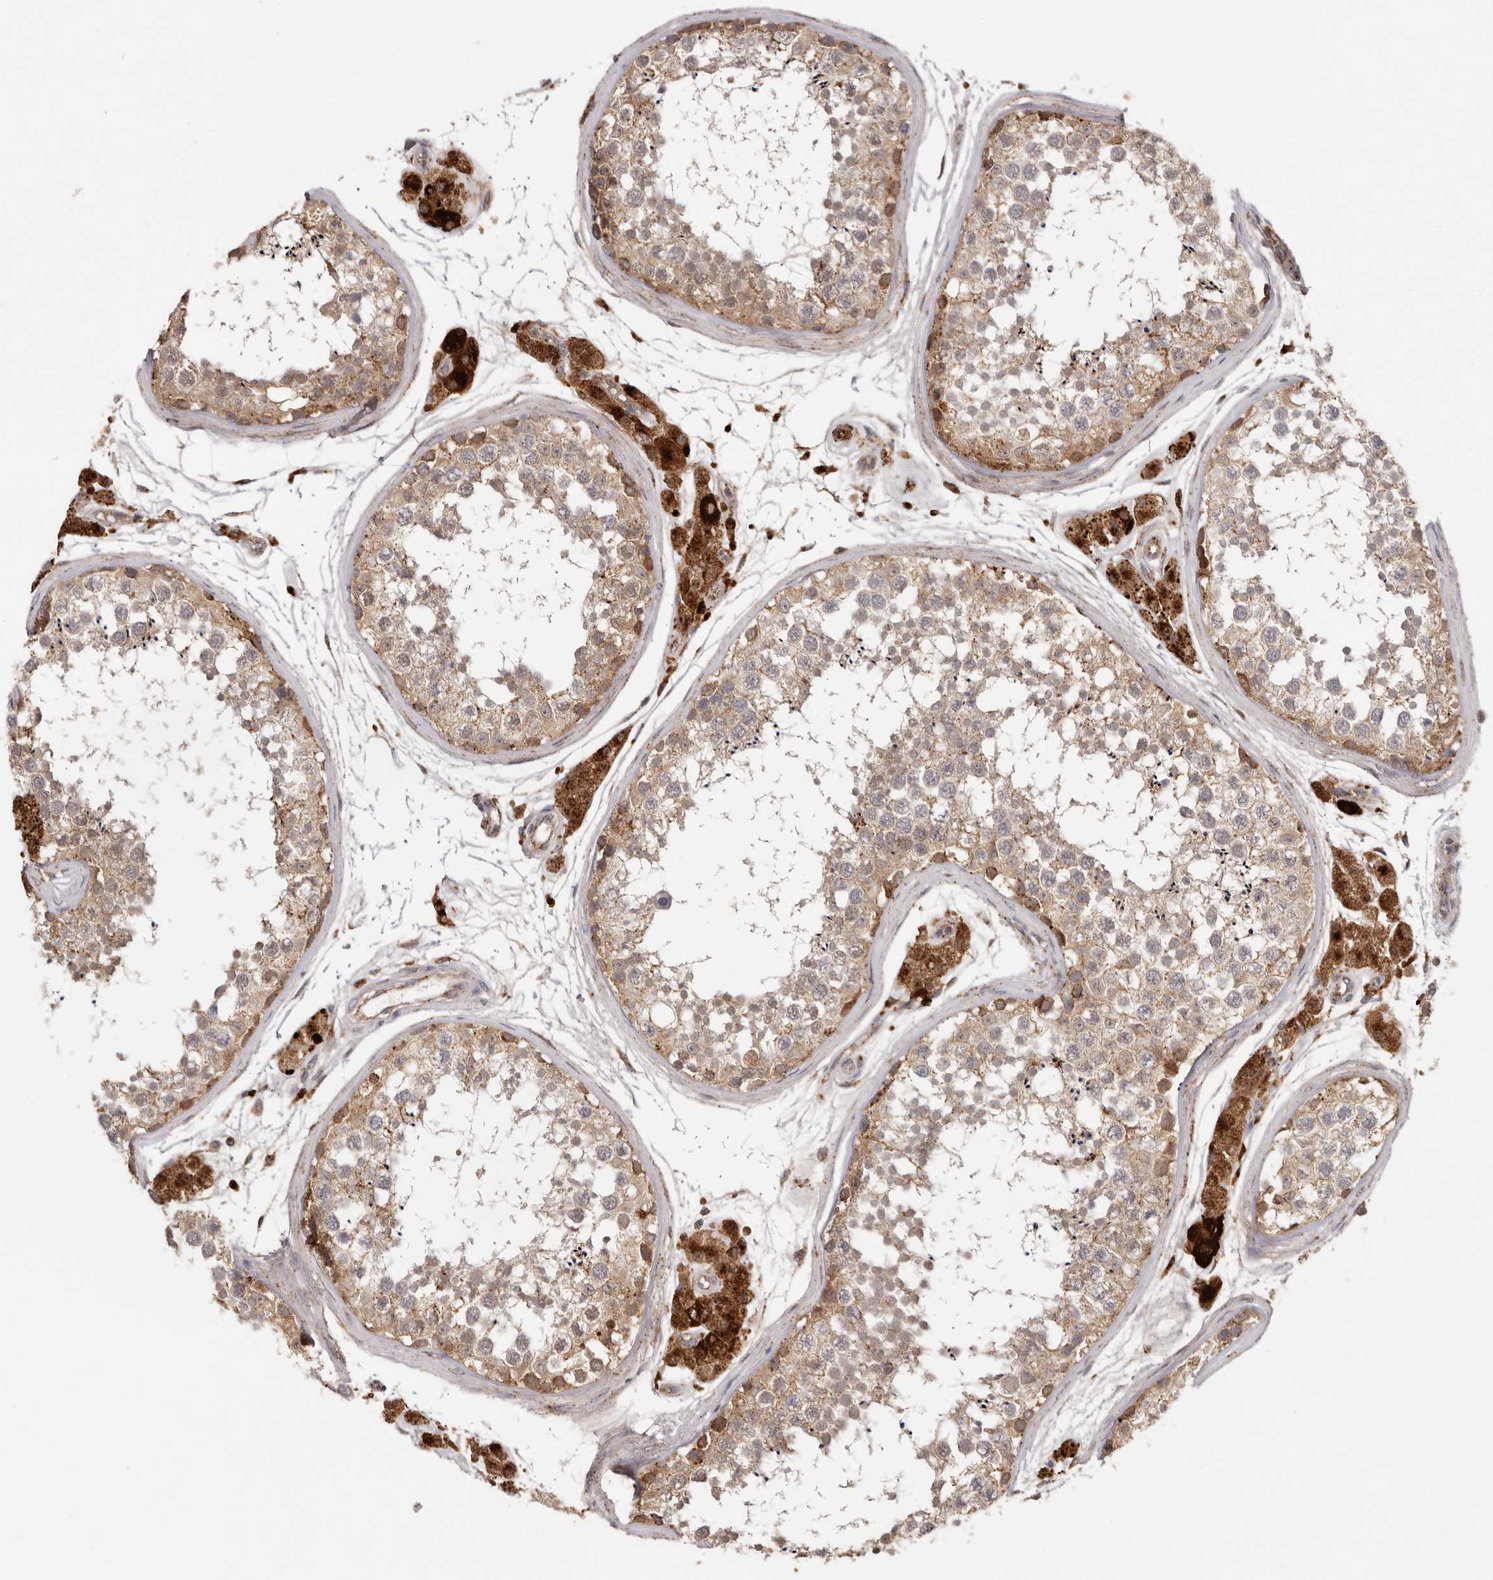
{"staining": {"intensity": "moderate", "quantity": ">75%", "location": "cytoplasmic/membranous"}, "tissue": "testis", "cell_type": "Cells in seminiferous ducts", "image_type": "normal", "snomed": [{"axis": "morphology", "description": "Normal tissue, NOS"}, {"axis": "topography", "description": "Testis"}], "caption": "Testis stained with immunohistochemistry (IHC) exhibits moderate cytoplasmic/membranous expression in about >75% of cells in seminiferous ducts.", "gene": "GRN", "patient": {"sex": "male", "age": 56}}